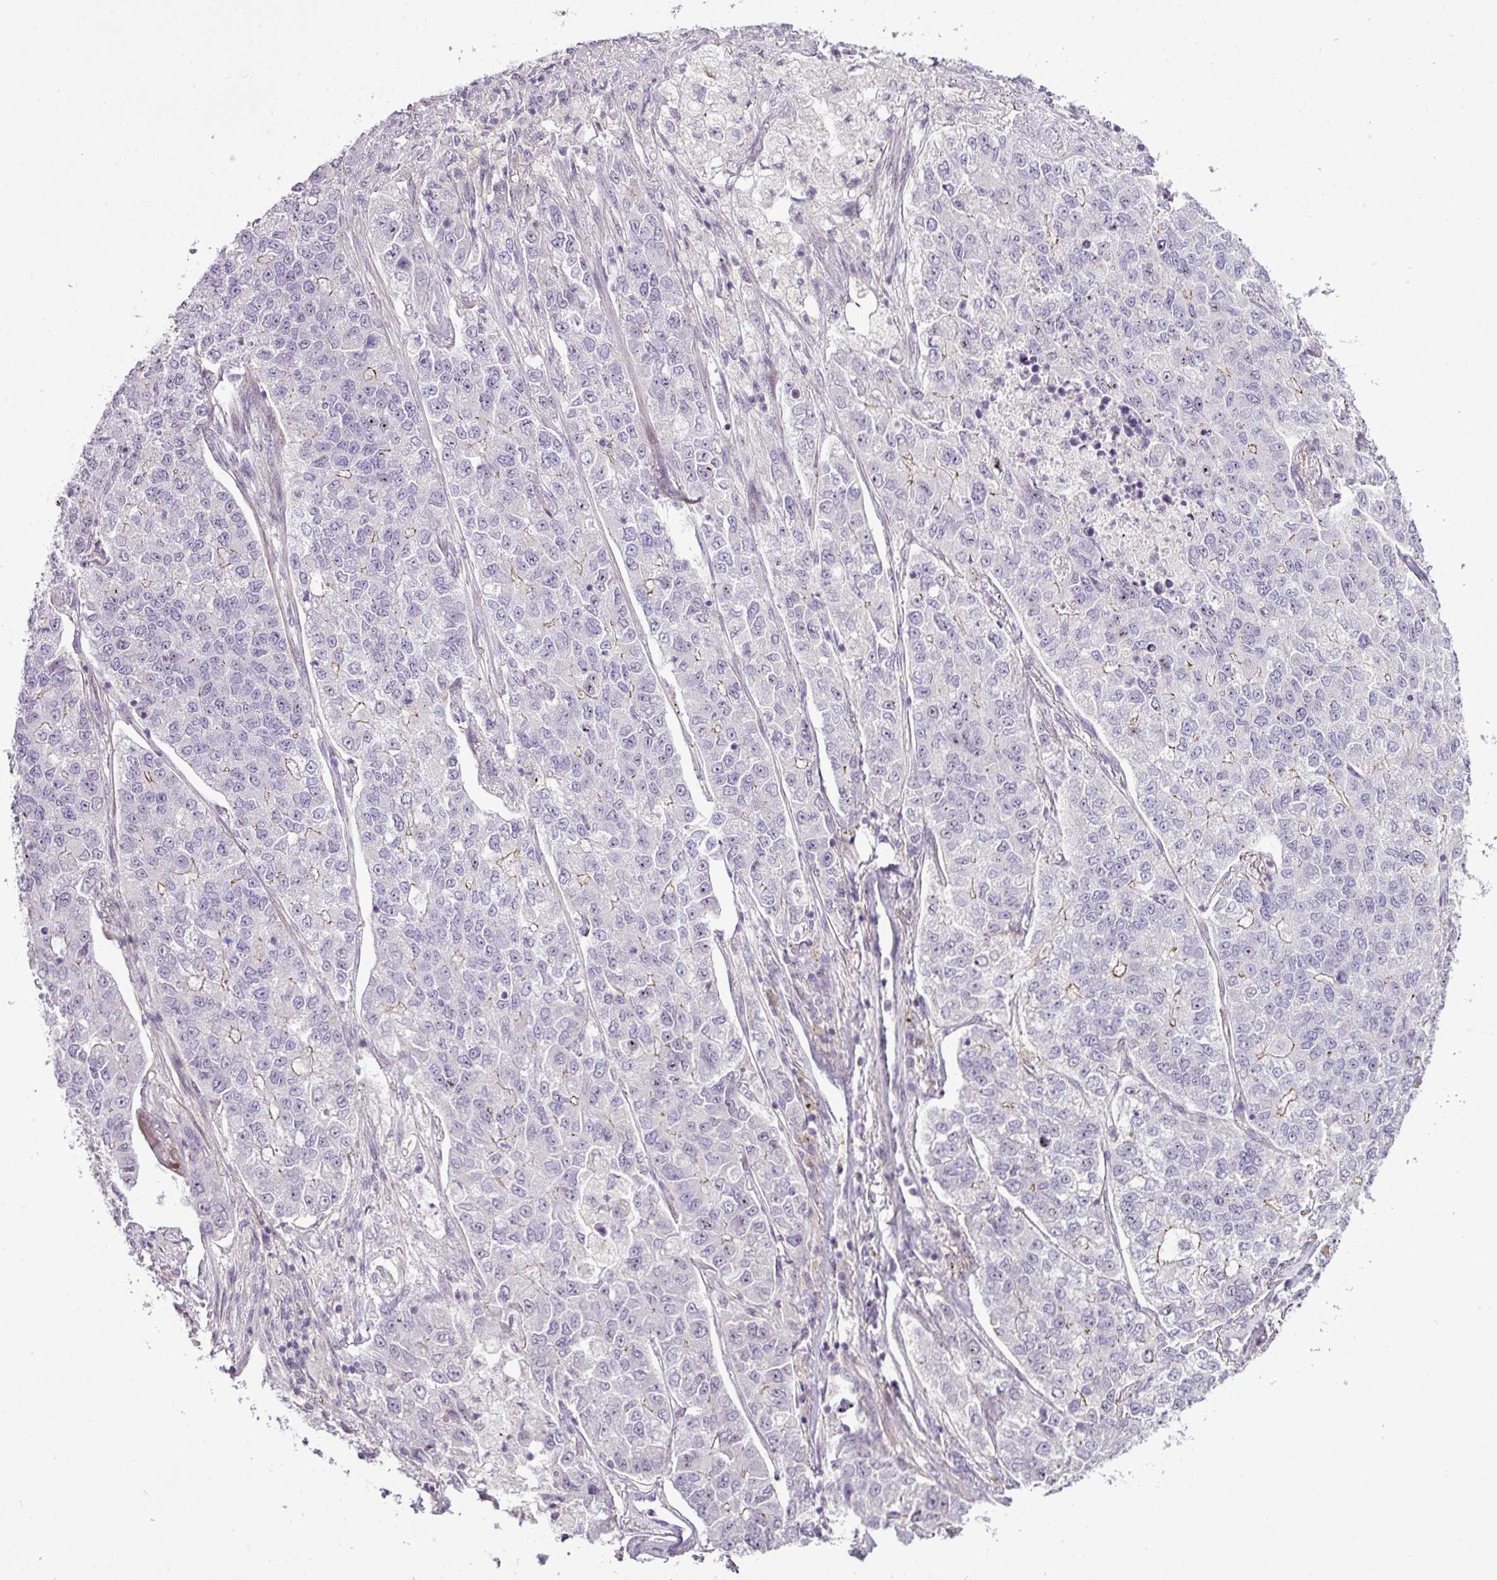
{"staining": {"intensity": "negative", "quantity": "none", "location": "none"}, "tissue": "lung cancer", "cell_type": "Tumor cells", "image_type": "cancer", "snomed": [{"axis": "morphology", "description": "Adenocarcinoma, NOS"}, {"axis": "topography", "description": "Lung"}], "caption": "This is an immunohistochemistry image of adenocarcinoma (lung). There is no staining in tumor cells.", "gene": "ZNF688", "patient": {"sex": "male", "age": 49}}